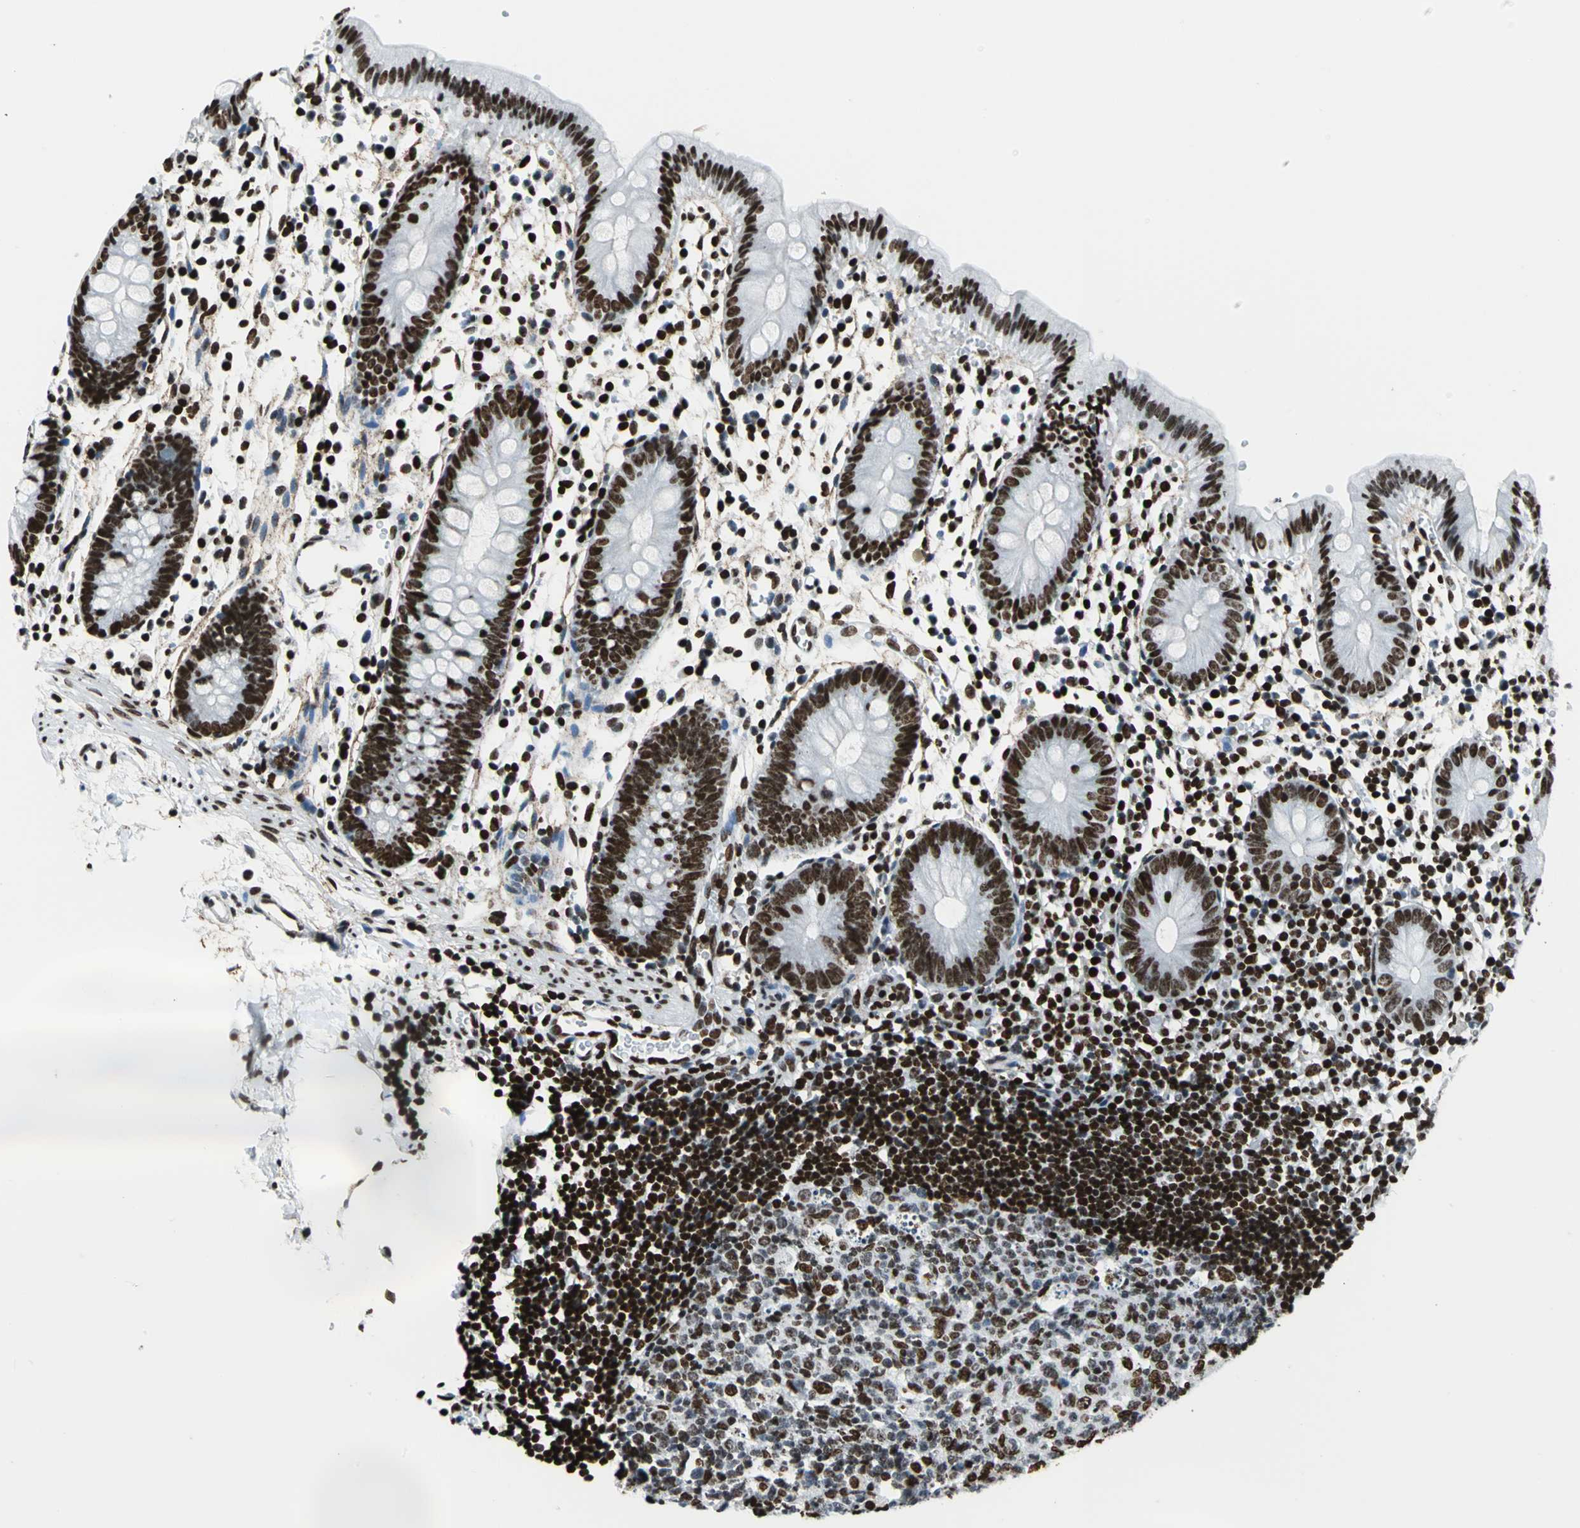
{"staining": {"intensity": "strong", "quantity": ">75%", "location": "nuclear"}, "tissue": "colon", "cell_type": "Endothelial cells", "image_type": "normal", "snomed": [{"axis": "morphology", "description": "Normal tissue, NOS"}, {"axis": "topography", "description": "Colon"}], "caption": "Strong nuclear expression for a protein is seen in approximately >75% of endothelial cells of unremarkable colon using immunohistochemistry.", "gene": "APEX1", "patient": {"sex": "male", "age": 14}}